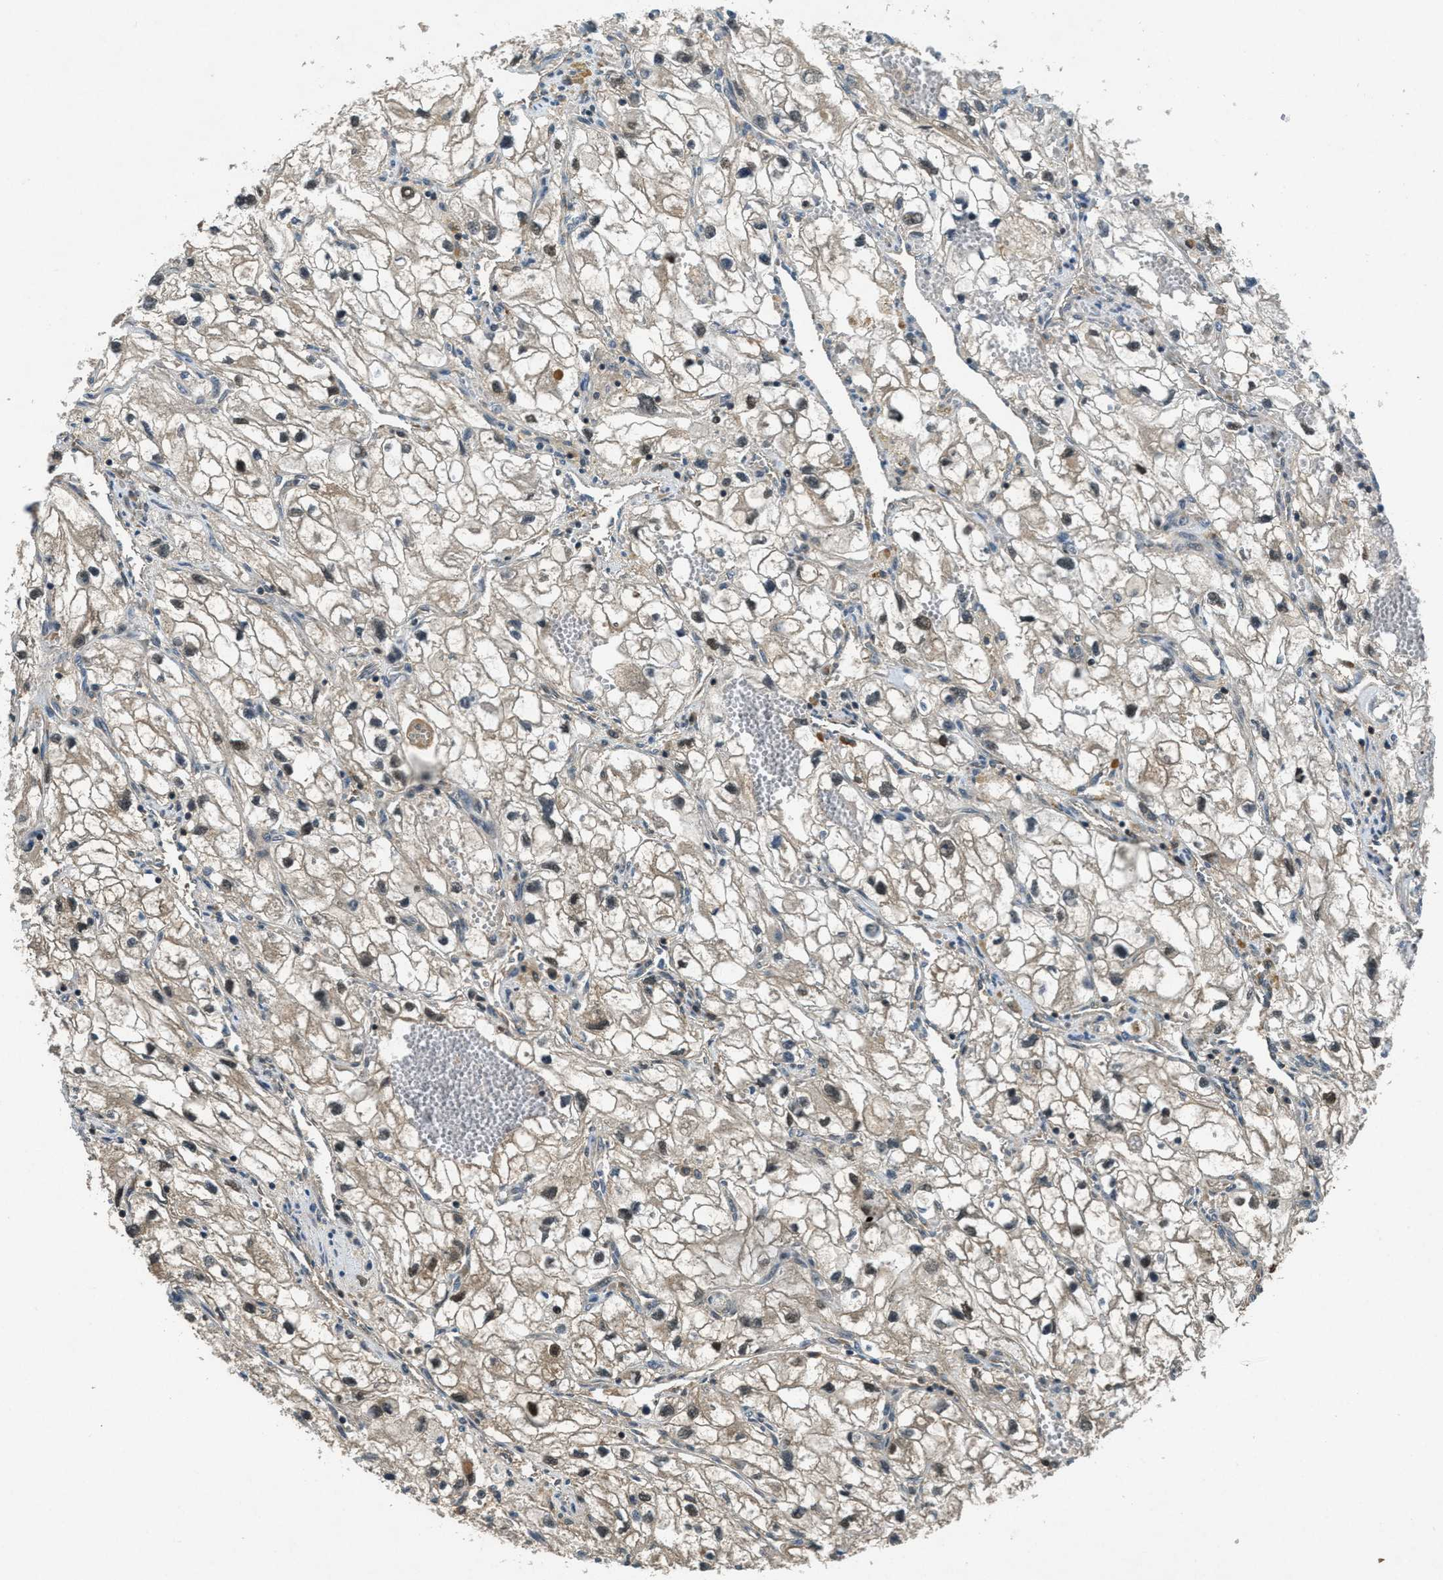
{"staining": {"intensity": "weak", "quantity": "25%-75%", "location": "cytoplasmic/membranous,nuclear"}, "tissue": "renal cancer", "cell_type": "Tumor cells", "image_type": "cancer", "snomed": [{"axis": "morphology", "description": "Adenocarcinoma, NOS"}, {"axis": "topography", "description": "Kidney"}], "caption": "Immunohistochemical staining of adenocarcinoma (renal) exhibits low levels of weak cytoplasmic/membranous and nuclear positivity in approximately 25%-75% of tumor cells.", "gene": "DUSP6", "patient": {"sex": "female", "age": 70}}